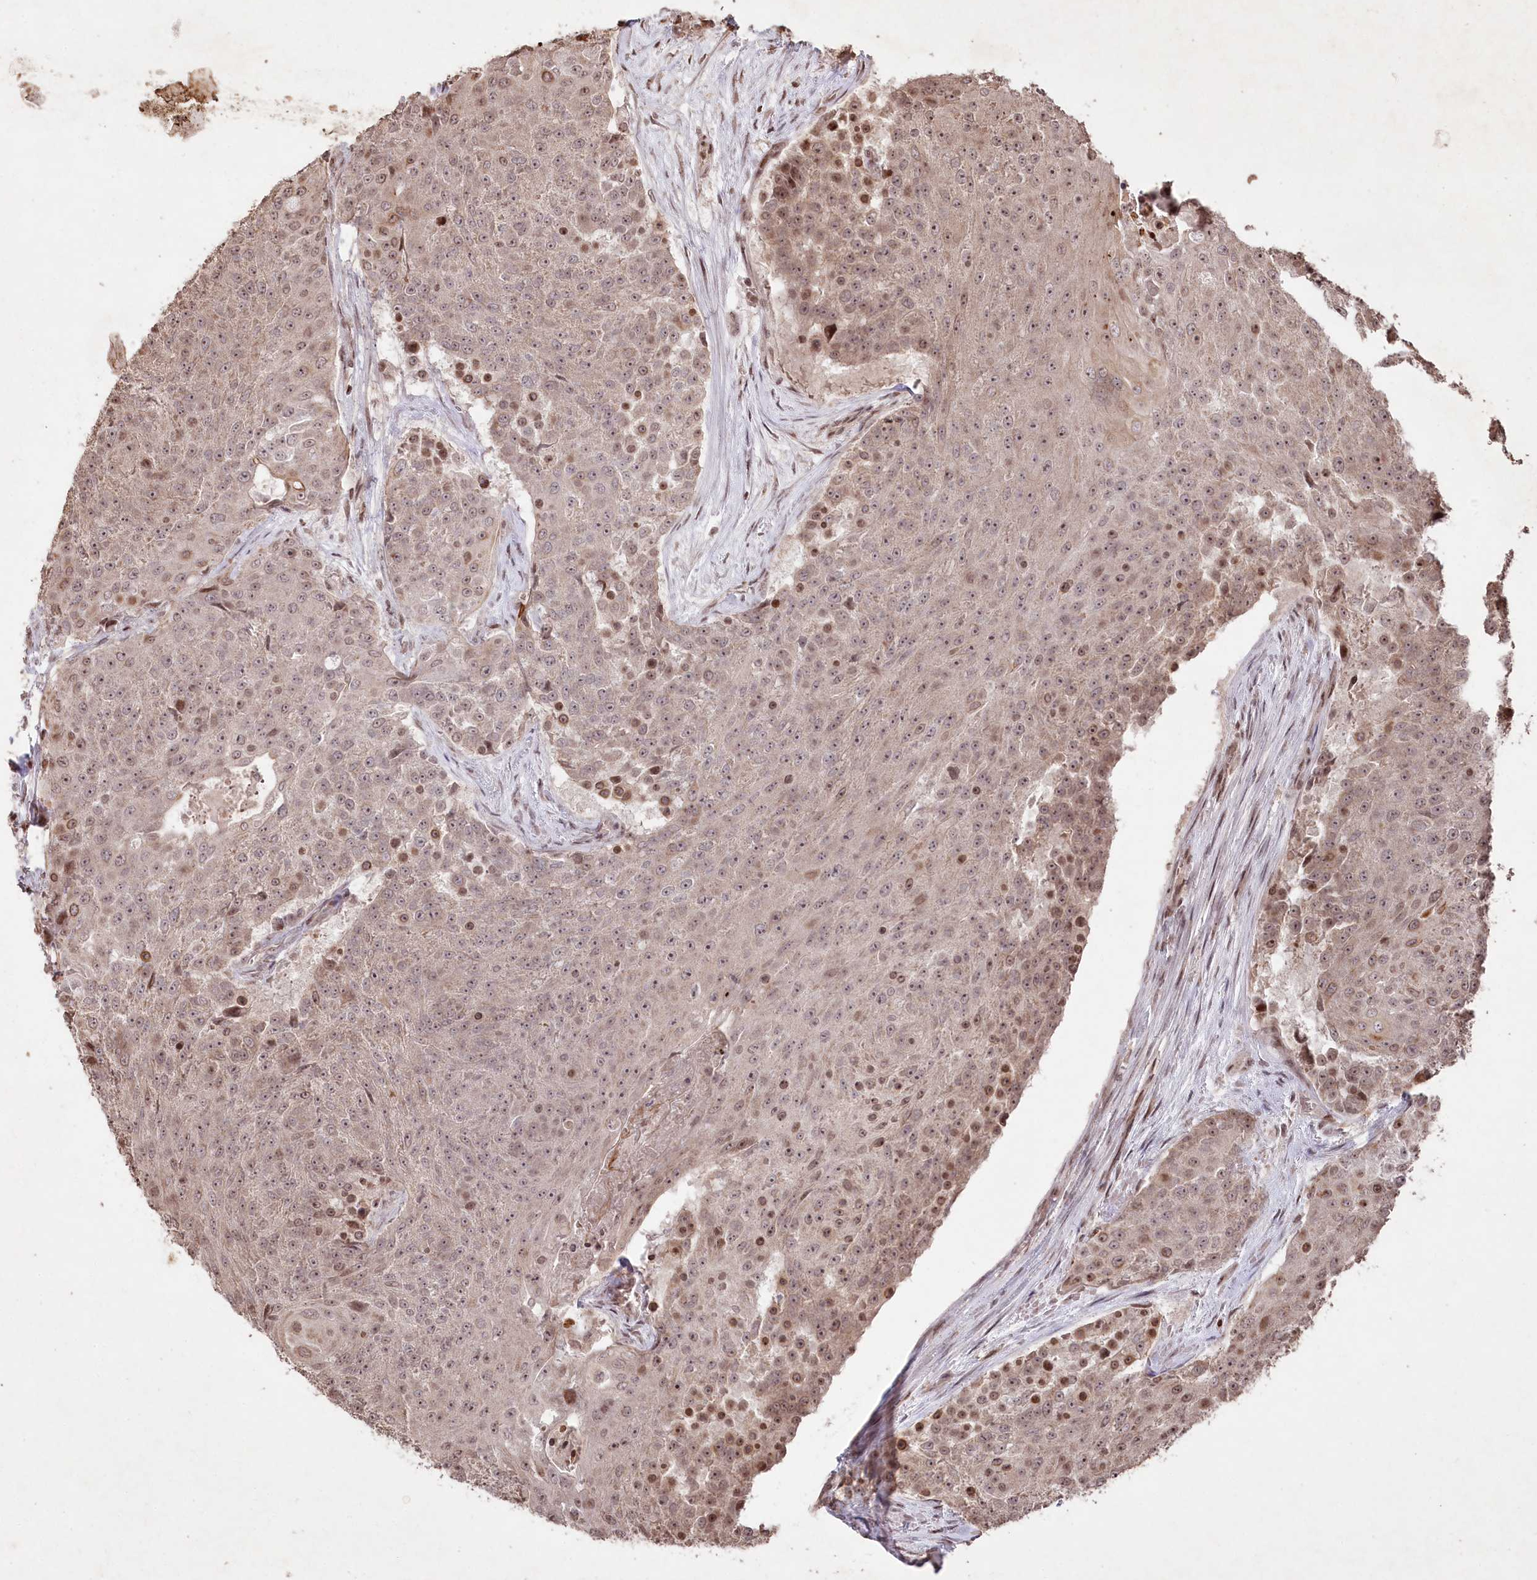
{"staining": {"intensity": "moderate", "quantity": ">75%", "location": "nuclear"}, "tissue": "urothelial cancer", "cell_type": "Tumor cells", "image_type": "cancer", "snomed": [{"axis": "morphology", "description": "Urothelial carcinoma, High grade"}, {"axis": "topography", "description": "Urinary bladder"}], "caption": "An immunohistochemistry (IHC) histopathology image of tumor tissue is shown. Protein staining in brown labels moderate nuclear positivity in high-grade urothelial carcinoma within tumor cells. Using DAB (brown) and hematoxylin (blue) stains, captured at high magnification using brightfield microscopy.", "gene": "CCSER2", "patient": {"sex": "female", "age": 63}}